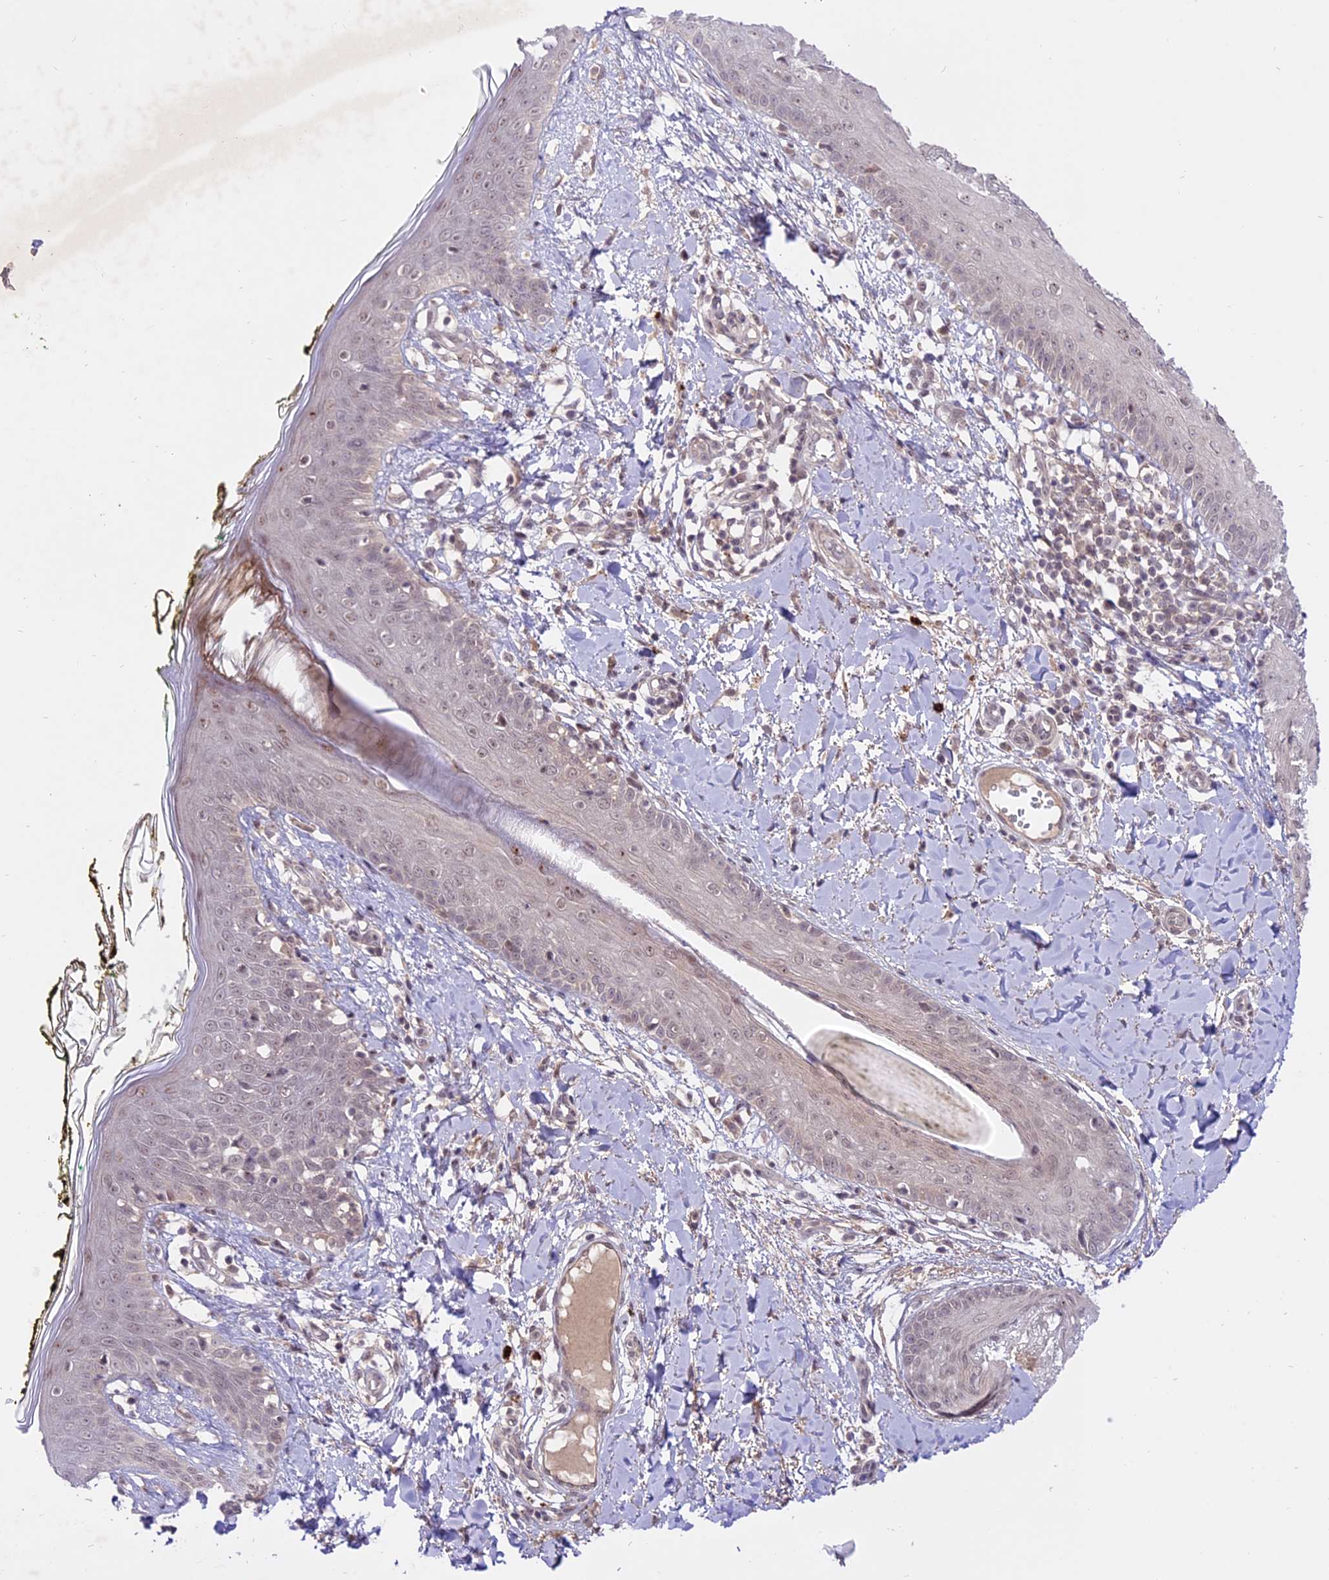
{"staining": {"intensity": "weak", "quantity": ">75%", "location": "cytoplasmic/membranous"}, "tissue": "skin", "cell_type": "Fibroblasts", "image_type": "normal", "snomed": [{"axis": "morphology", "description": "Normal tissue, NOS"}, {"axis": "topography", "description": "Skin"}], "caption": "IHC of benign skin reveals low levels of weak cytoplasmic/membranous positivity in about >75% of fibroblasts.", "gene": "SPRED1", "patient": {"sex": "female", "age": 34}}